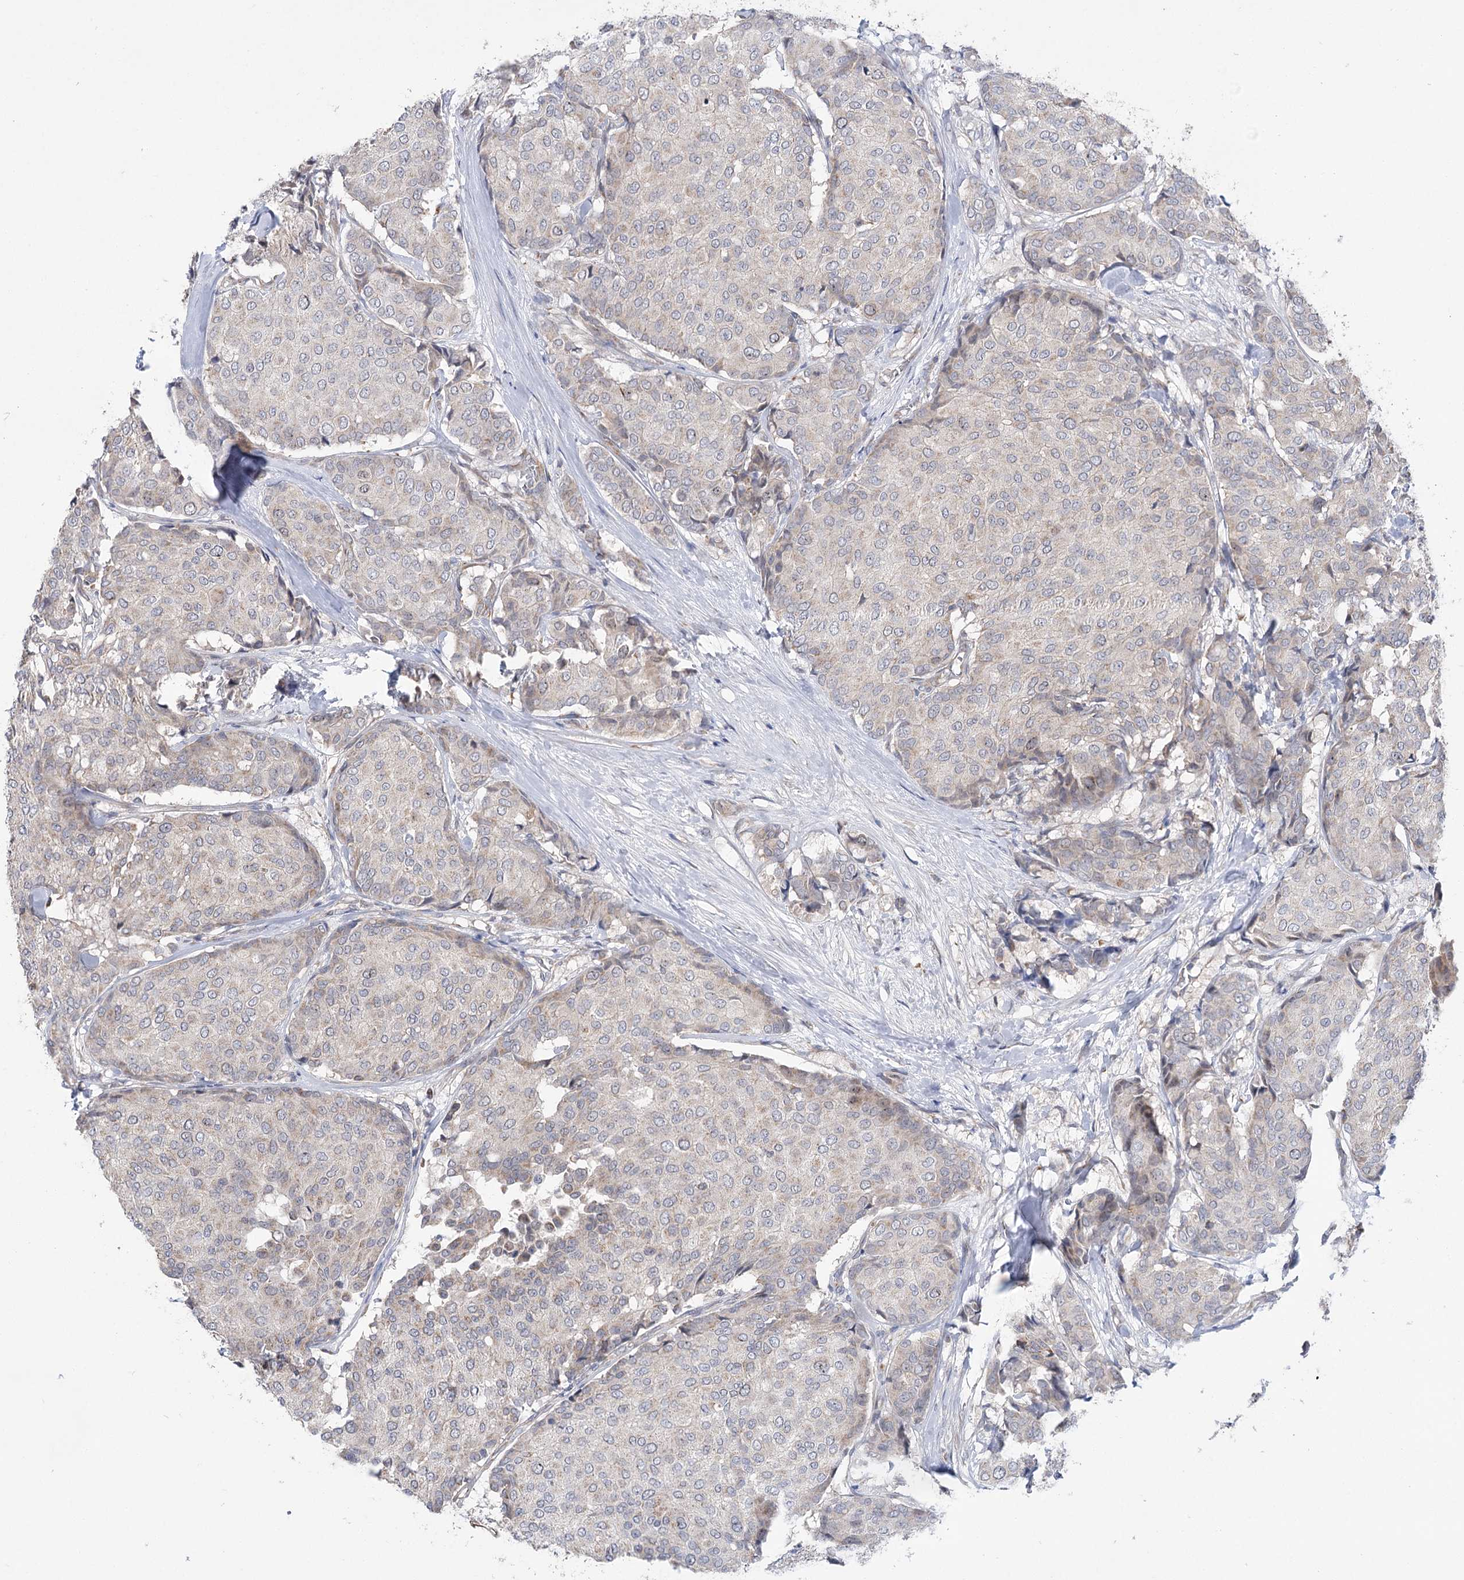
{"staining": {"intensity": "negative", "quantity": "none", "location": "none"}, "tissue": "breast cancer", "cell_type": "Tumor cells", "image_type": "cancer", "snomed": [{"axis": "morphology", "description": "Duct carcinoma"}, {"axis": "topography", "description": "Breast"}], "caption": "DAB (3,3'-diaminobenzidine) immunohistochemical staining of human invasive ductal carcinoma (breast) reveals no significant staining in tumor cells. (DAB immunohistochemistry (IHC) with hematoxylin counter stain).", "gene": "ECHDC3", "patient": {"sex": "female", "age": 75}}